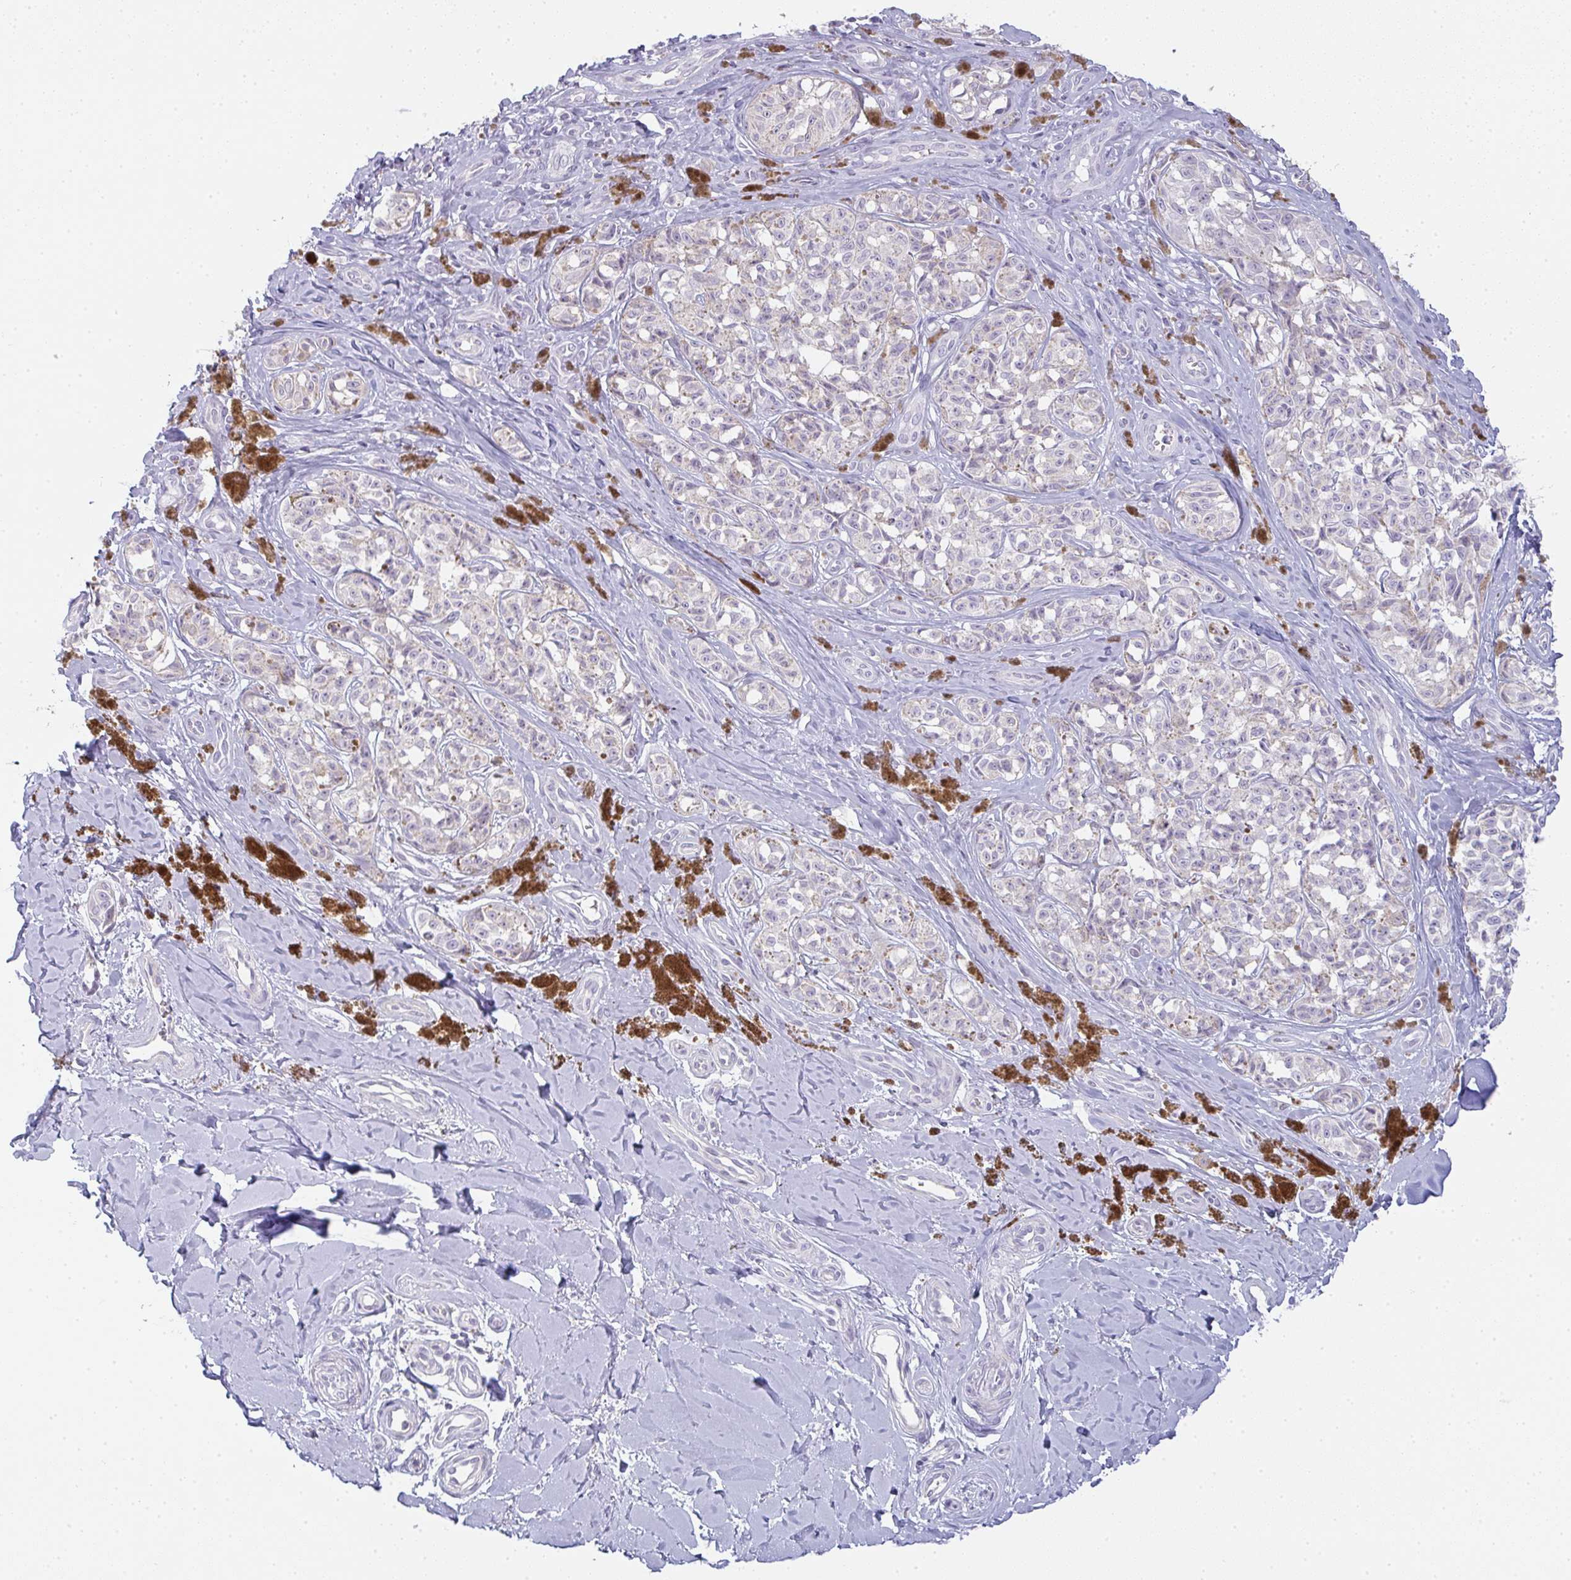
{"staining": {"intensity": "negative", "quantity": "none", "location": "none"}, "tissue": "melanoma", "cell_type": "Tumor cells", "image_type": "cancer", "snomed": [{"axis": "morphology", "description": "Malignant melanoma, NOS"}, {"axis": "topography", "description": "Skin"}], "caption": "Micrograph shows no protein staining in tumor cells of malignant melanoma tissue. Brightfield microscopy of immunohistochemistry stained with DAB (brown) and hematoxylin (blue), captured at high magnification.", "gene": "SIRPB2", "patient": {"sex": "female", "age": 65}}